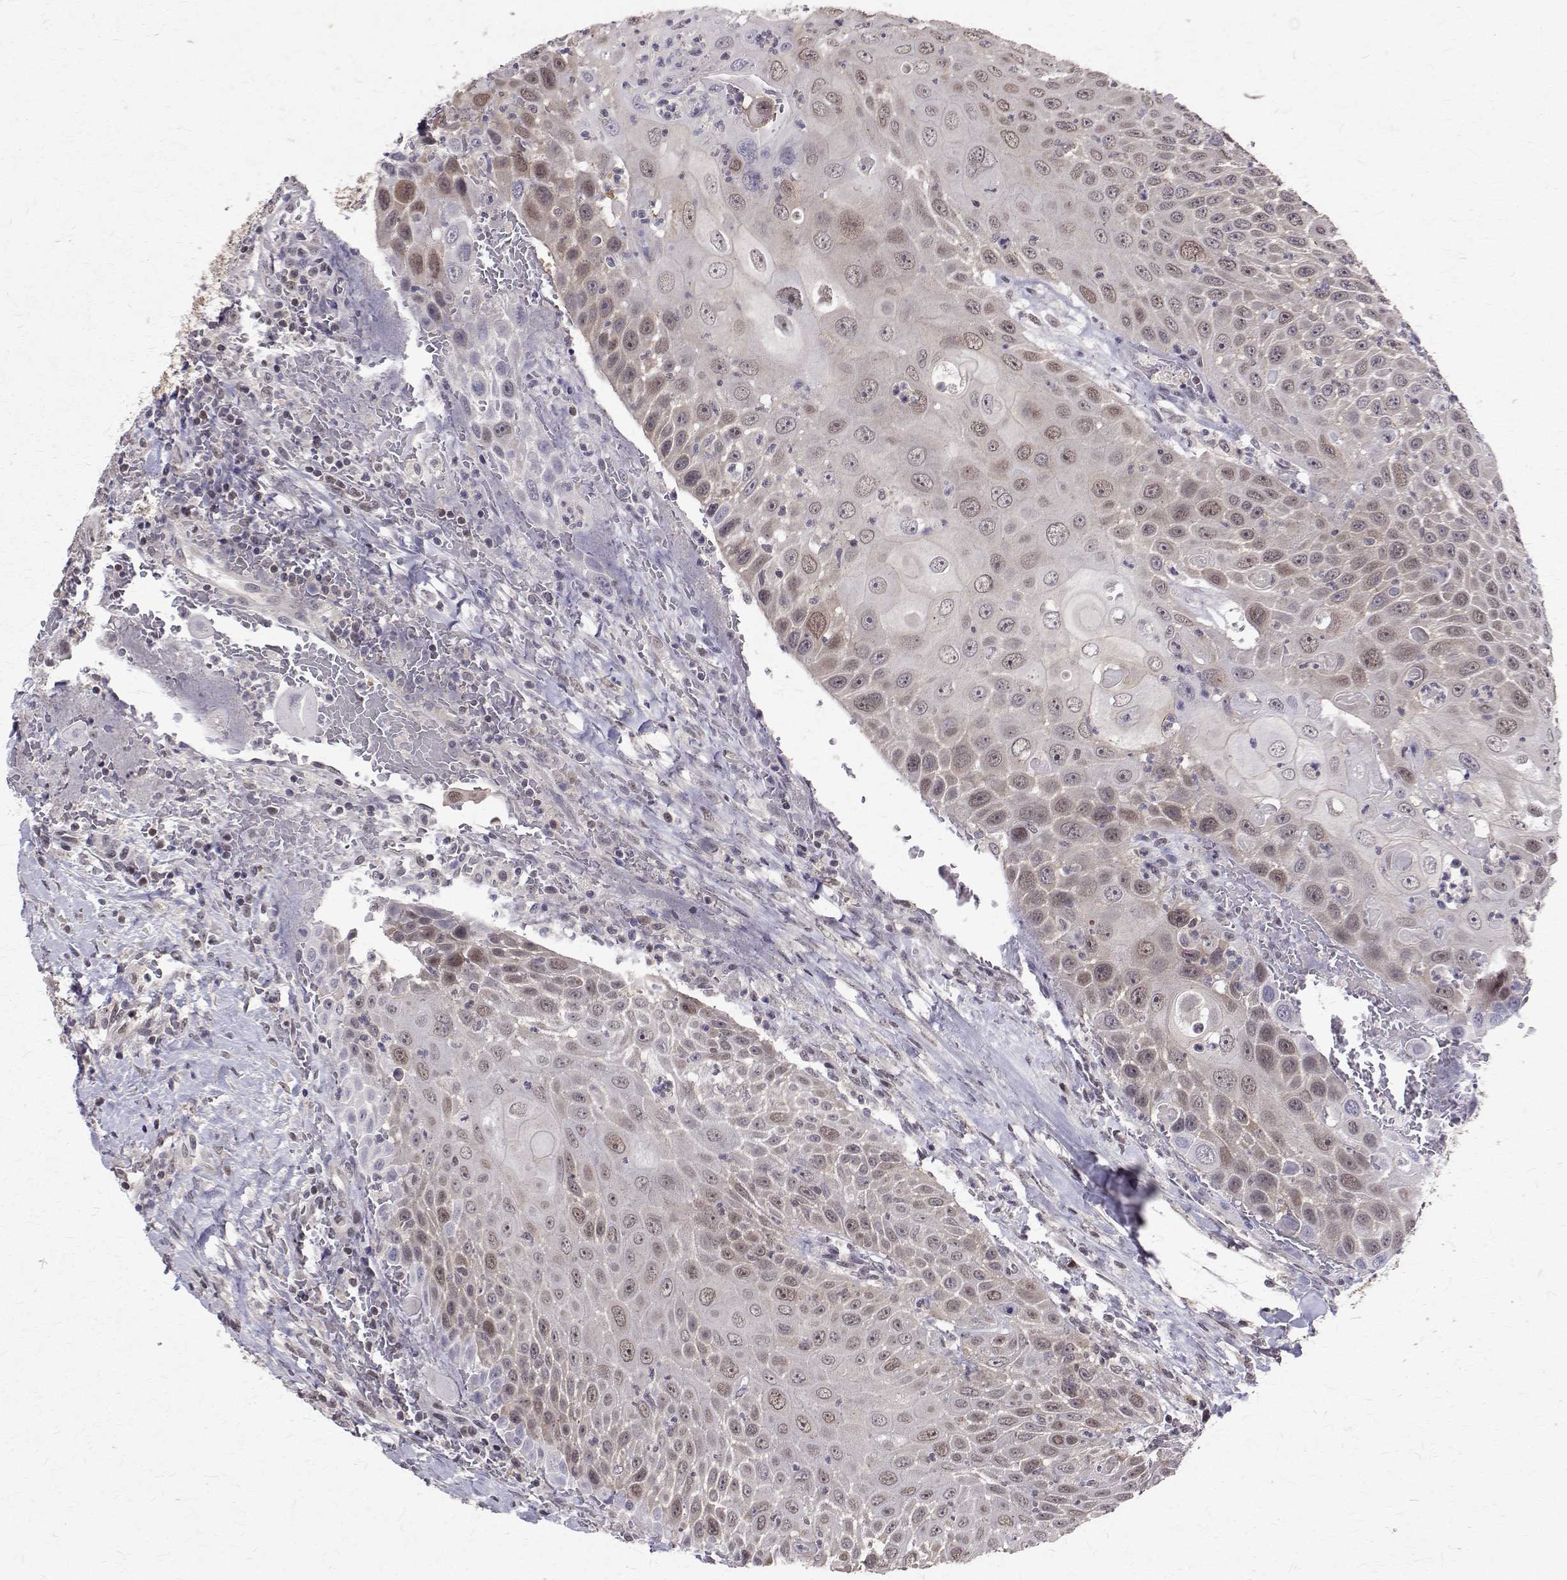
{"staining": {"intensity": "weak", "quantity": ">75%", "location": "cytoplasmic/membranous,nuclear"}, "tissue": "head and neck cancer", "cell_type": "Tumor cells", "image_type": "cancer", "snomed": [{"axis": "morphology", "description": "Squamous cell carcinoma, NOS"}, {"axis": "topography", "description": "Head-Neck"}], "caption": "There is low levels of weak cytoplasmic/membranous and nuclear staining in tumor cells of head and neck cancer, as demonstrated by immunohistochemical staining (brown color).", "gene": "NIF3L1", "patient": {"sex": "male", "age": 69}}